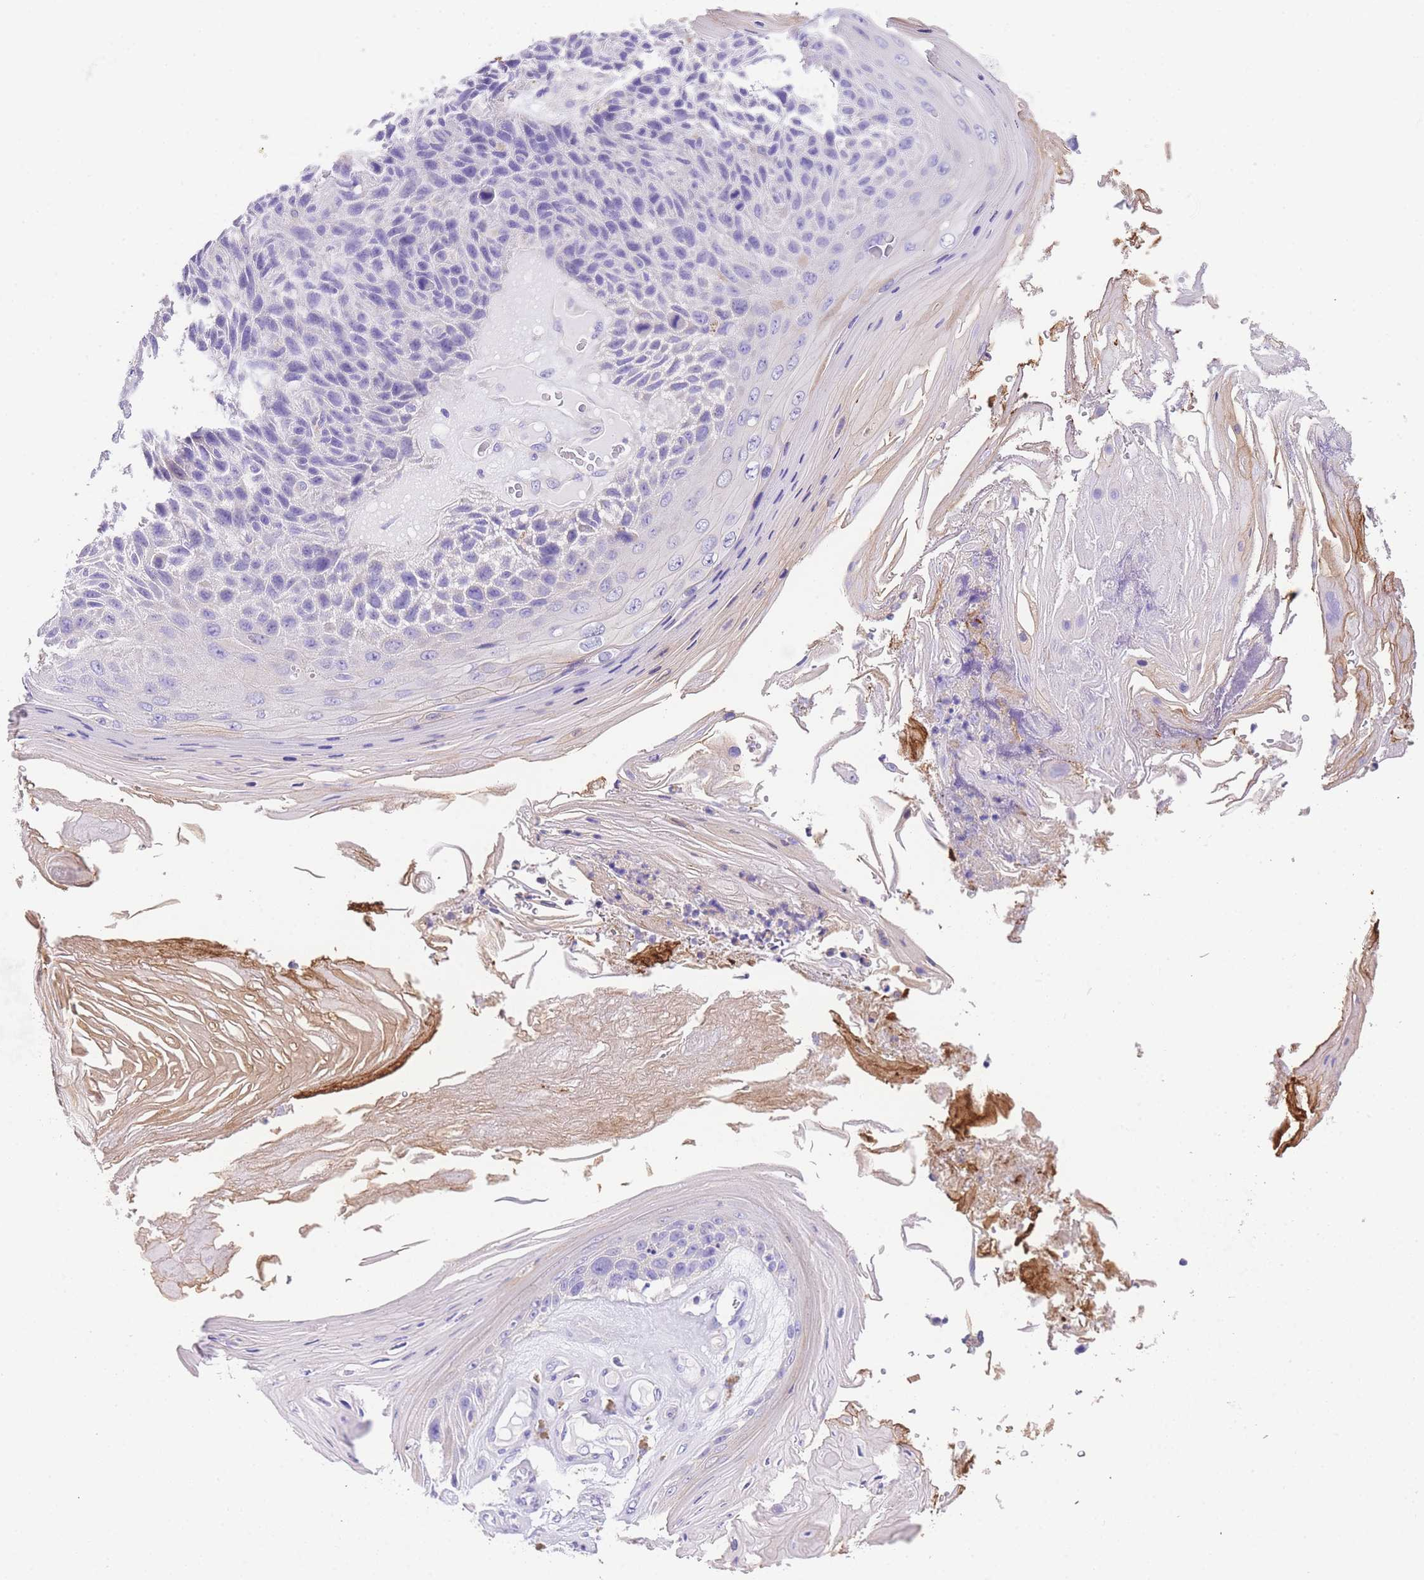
{"staining": {"intensity": "negative", "quantity": "none", "location": "none"}, "tissue": "skin cancer", "cell_type": "Tumor cells", "image_type": "cancer", "snomed": [{"axis": "morphology", "description": "Squamous cell carcinoma, NOS"}, {"axis": "topography", "description": "Skin"}], "caption": "Tumor cells are negative for protein expression in human skin squamous cell carcinoma. The staining is performed using DAB (3,3'-diaminobenzidine) brown chromogen with nuclei counter-stained in using hematoxylin.", "gene": "EPN2", "patient": {"sex": "female", "age": 88}}